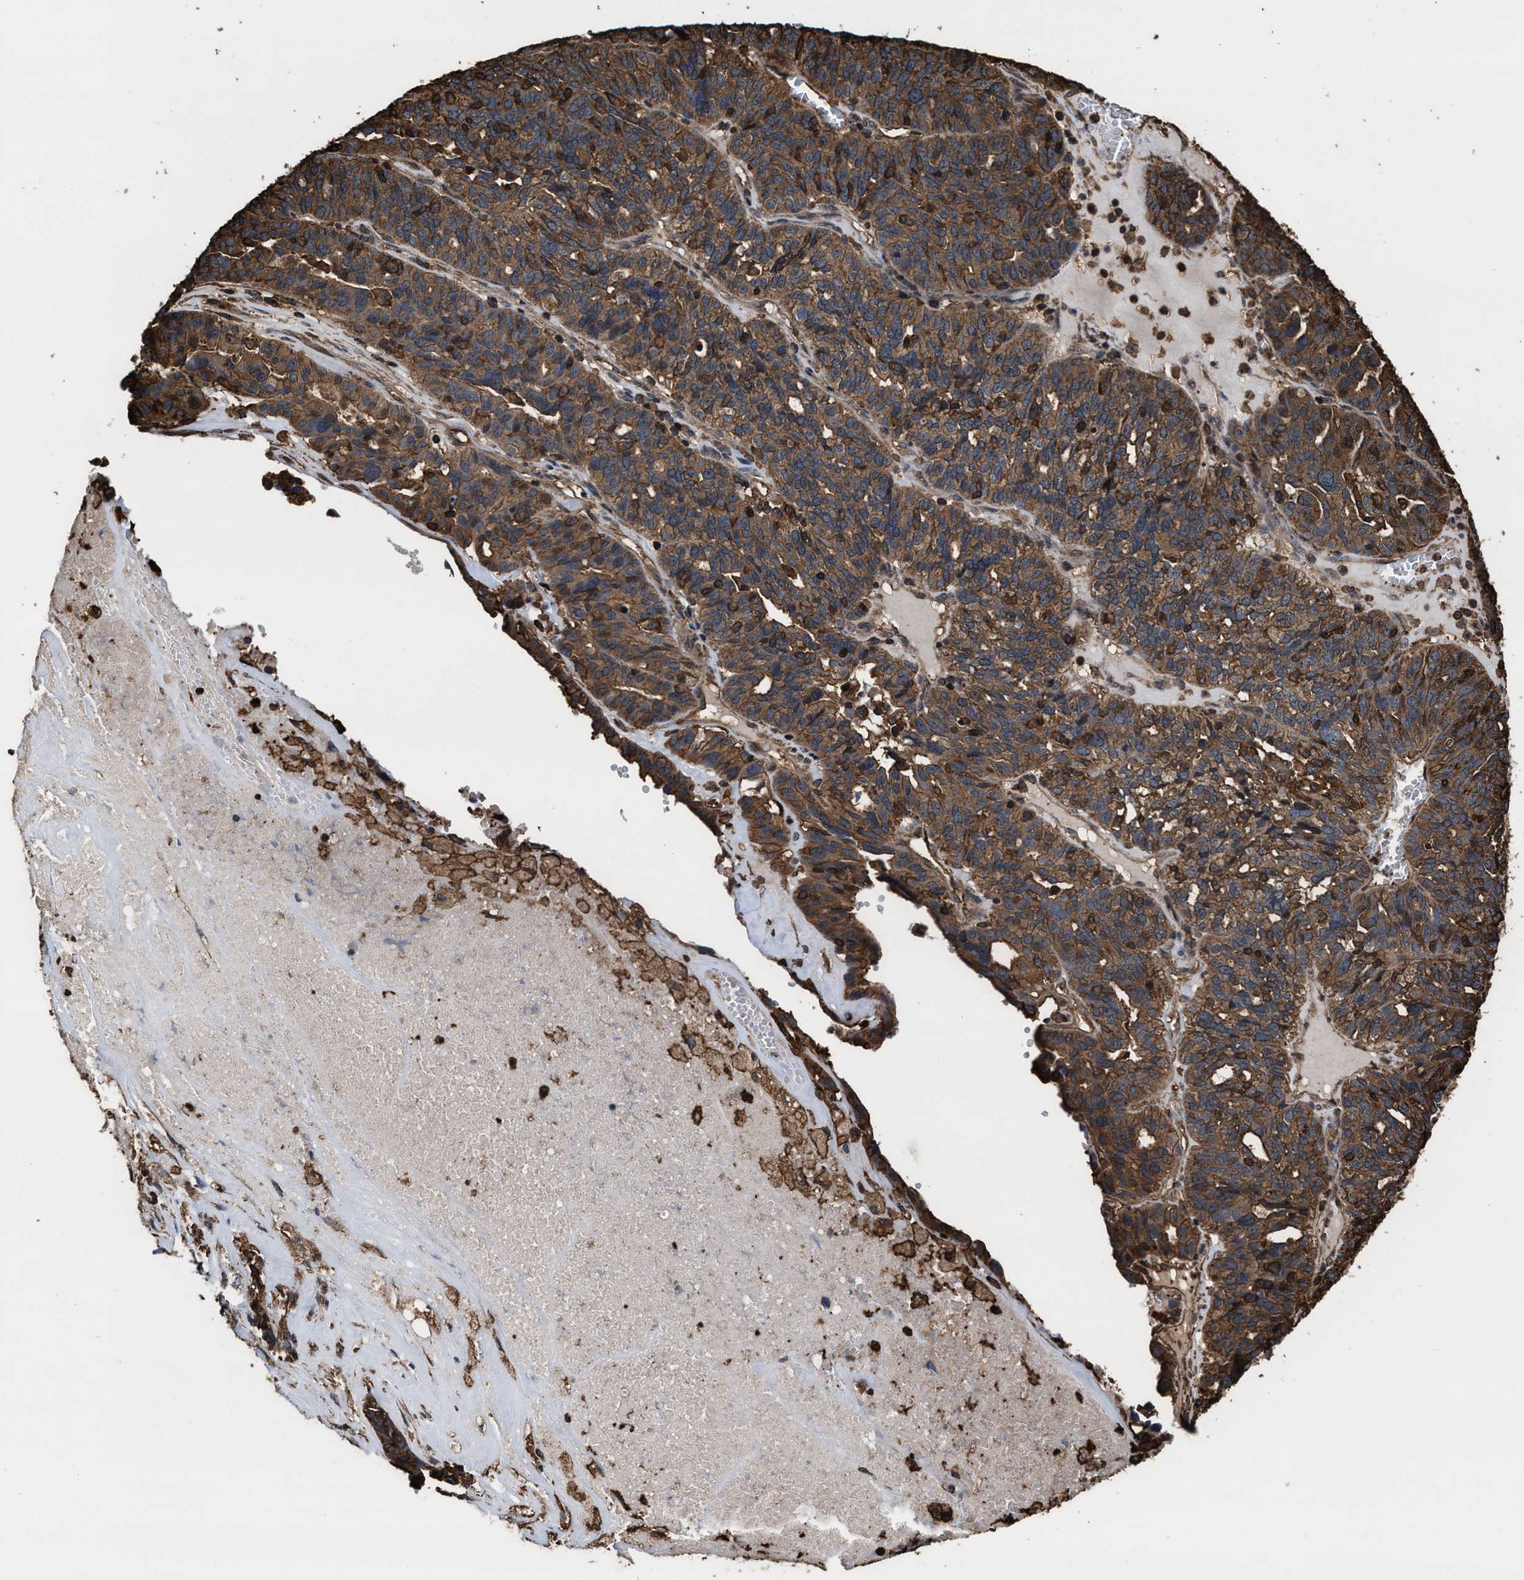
{"staining": {"intensity": "moderate", "quantity": ">75%", "location": "cytoplasmic/membranous"}, "tissue": "ovarian cancer", "cell_type": "Tumor cells", "image_type": "cancer", "snomed": [{"axis": "morphology", "description": "Cystadenocarcinoma, serous, NOS"}, {"axis": "topography", "description": "Ovary"}], "caption": "IHC photomicrograph of neoplastic tissue: ovarian cancer stained using IHC reveals medium levels of moderate protein expression localized specifically in the cytoplasmic/membranous of tumor cells, appearing as a cytoplasmic/membranous brown color.", "gene": "KBTBD2", "patient": {"sex": "female", "age": 59}}